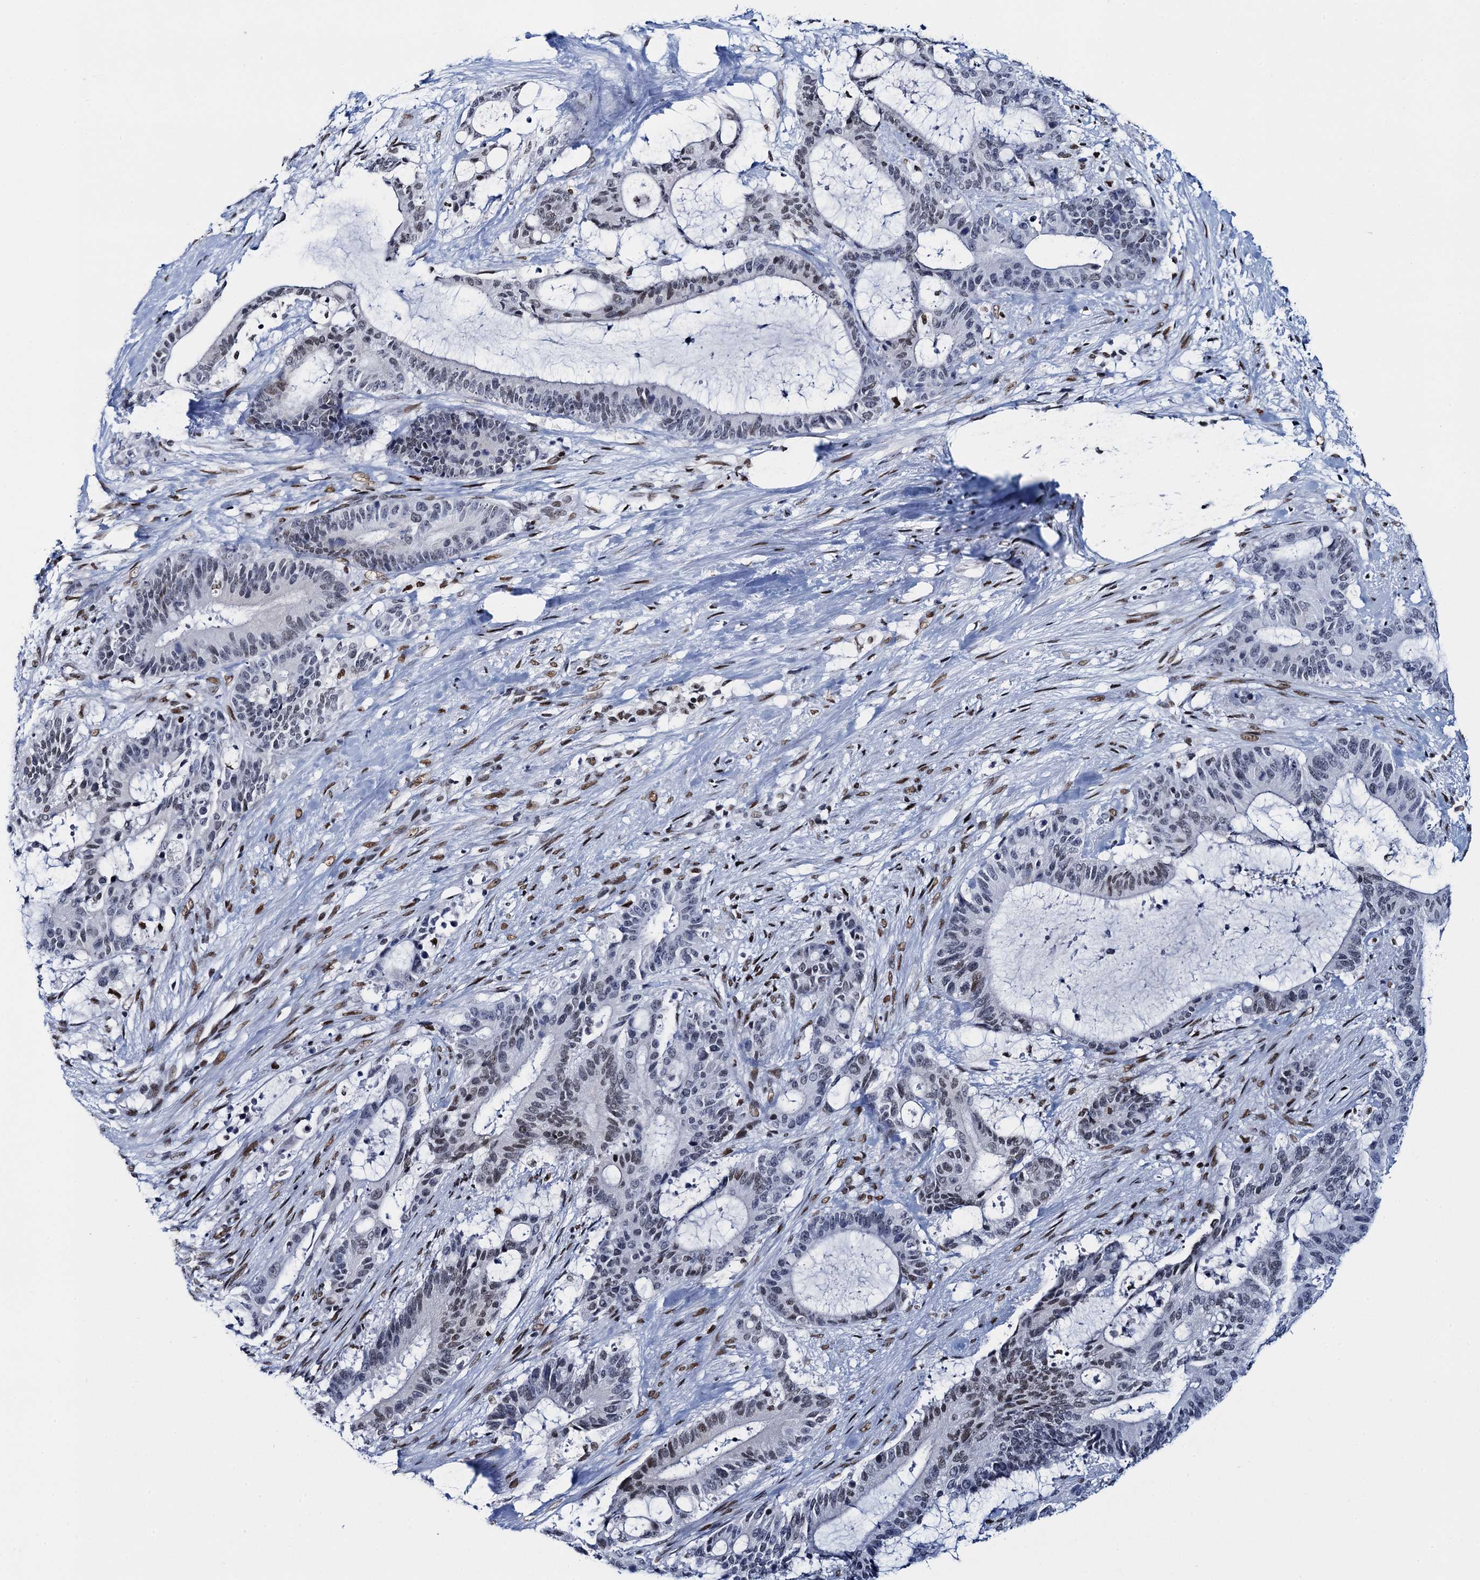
{"staining": {"intensity": "weak", "quantity": "<25%", "location": "nuclear"}, "tissue": "liver cancer", "cell_type": "Tumor cells", "image_type": "cancer", "snomed": [{"axis": "morphology", "description": "Normal tissue, NOS"}, {"axis": "morphology", "description": "Cholangiocarcinoma"}, {"axis": "topography", "description": "Liver"}, {"axis": "topography", "description": "Peripheral nerve tissue"}], "caption": "Micrograph shows no significant protein expression in tumor cells of liver cholangiocarcinoma.", "gene": "HNRNPUL2", "patient": {"sex": "female", "age": 73}}